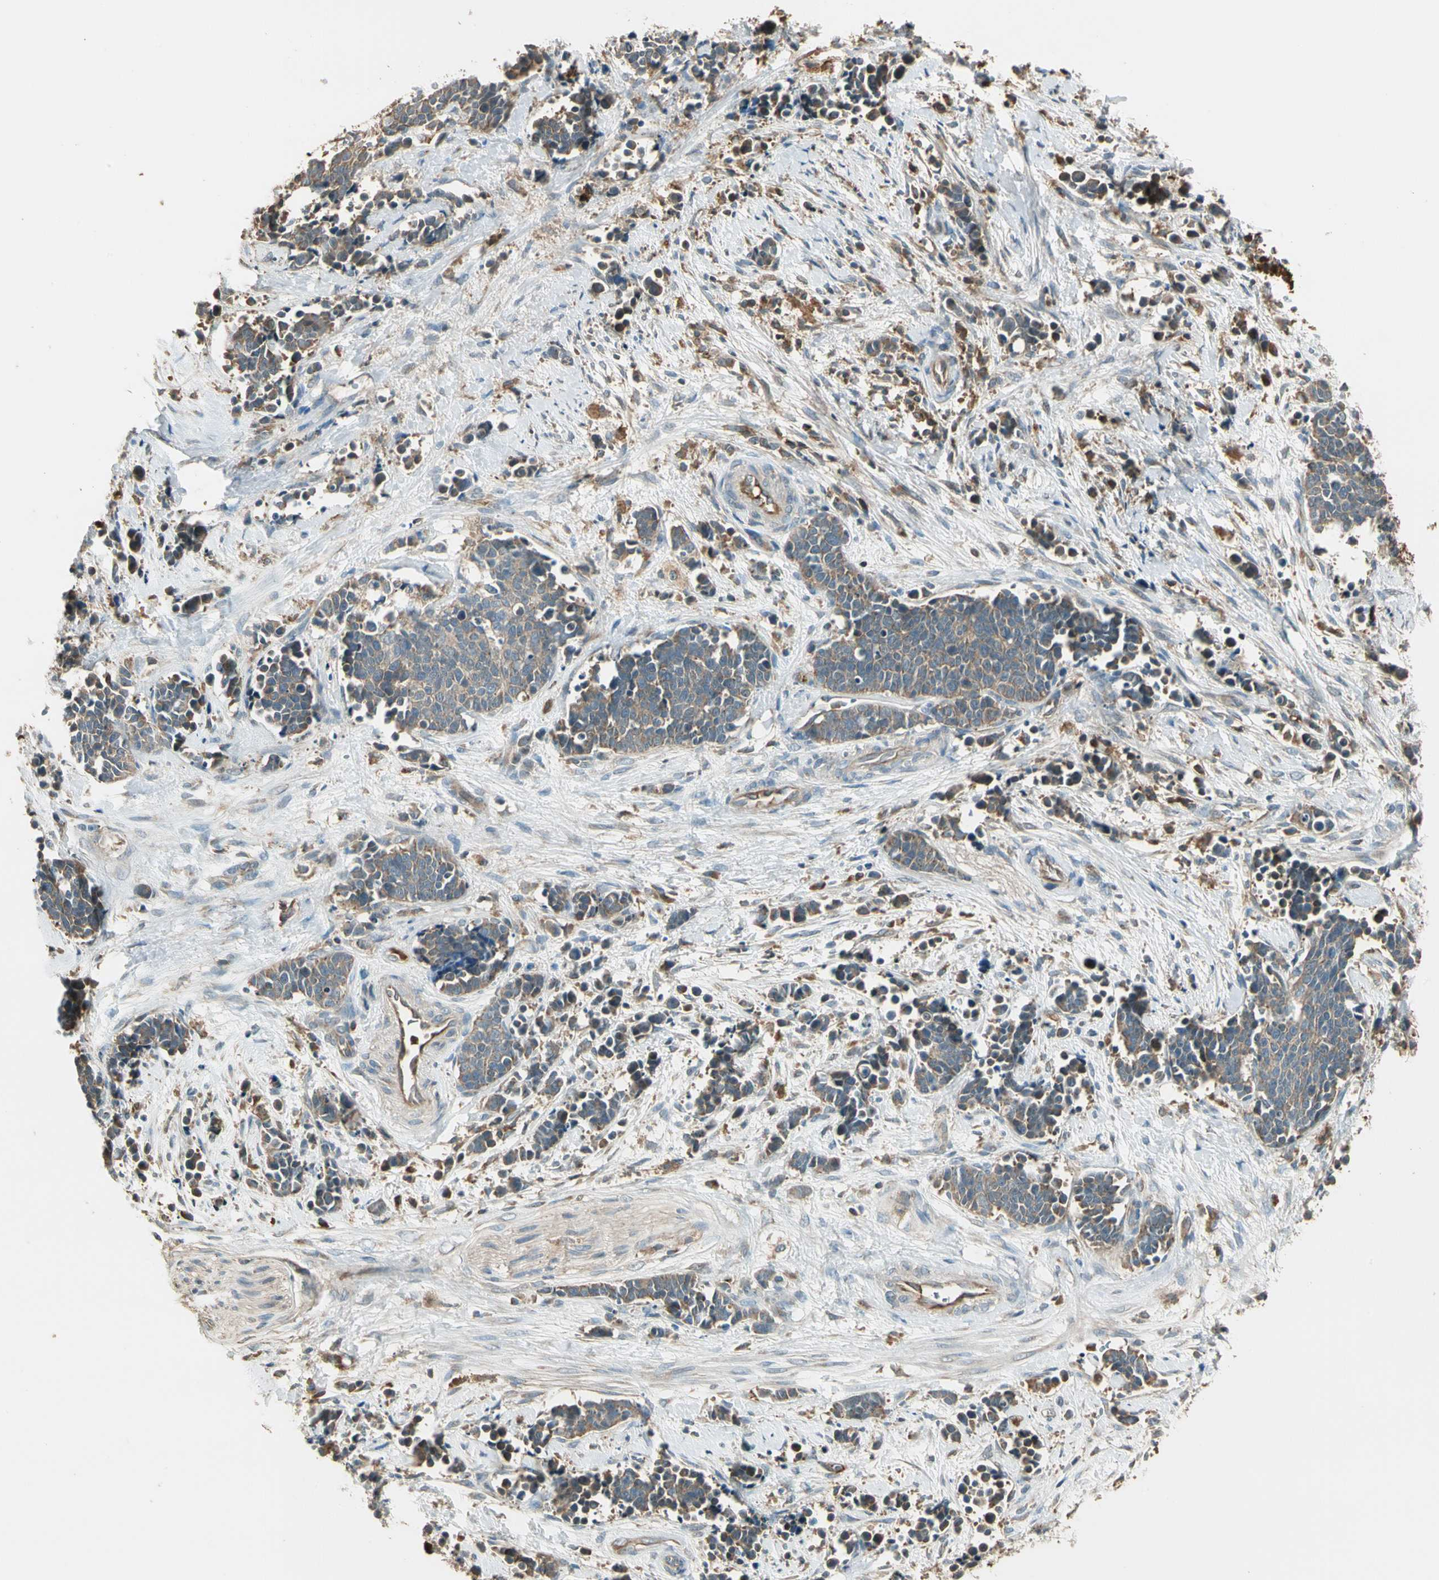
{"staining": {"intensity": "weak", "quantity": ">75%", "location": "cytoplasmic/membranous"}, "tissue": "cervical cancer", "cell_type": "Tumor cells", "image_type": "cancer", "snomed": [{"axis": "morphology", "description": "Squamous cell carcinoma, NOS"}, {"axis": "topography", "description": "Cervix"}], "caption": "Immunohistochemistry (IHC) (DAB) staining of cervical cancer (squamous cell carcinoma) reveals weak cytoplasmic/membranous protein staining in approximately >75% of tumor cells.", "gene": "STX11", "patient": {"sex": "female", "age": 35}}